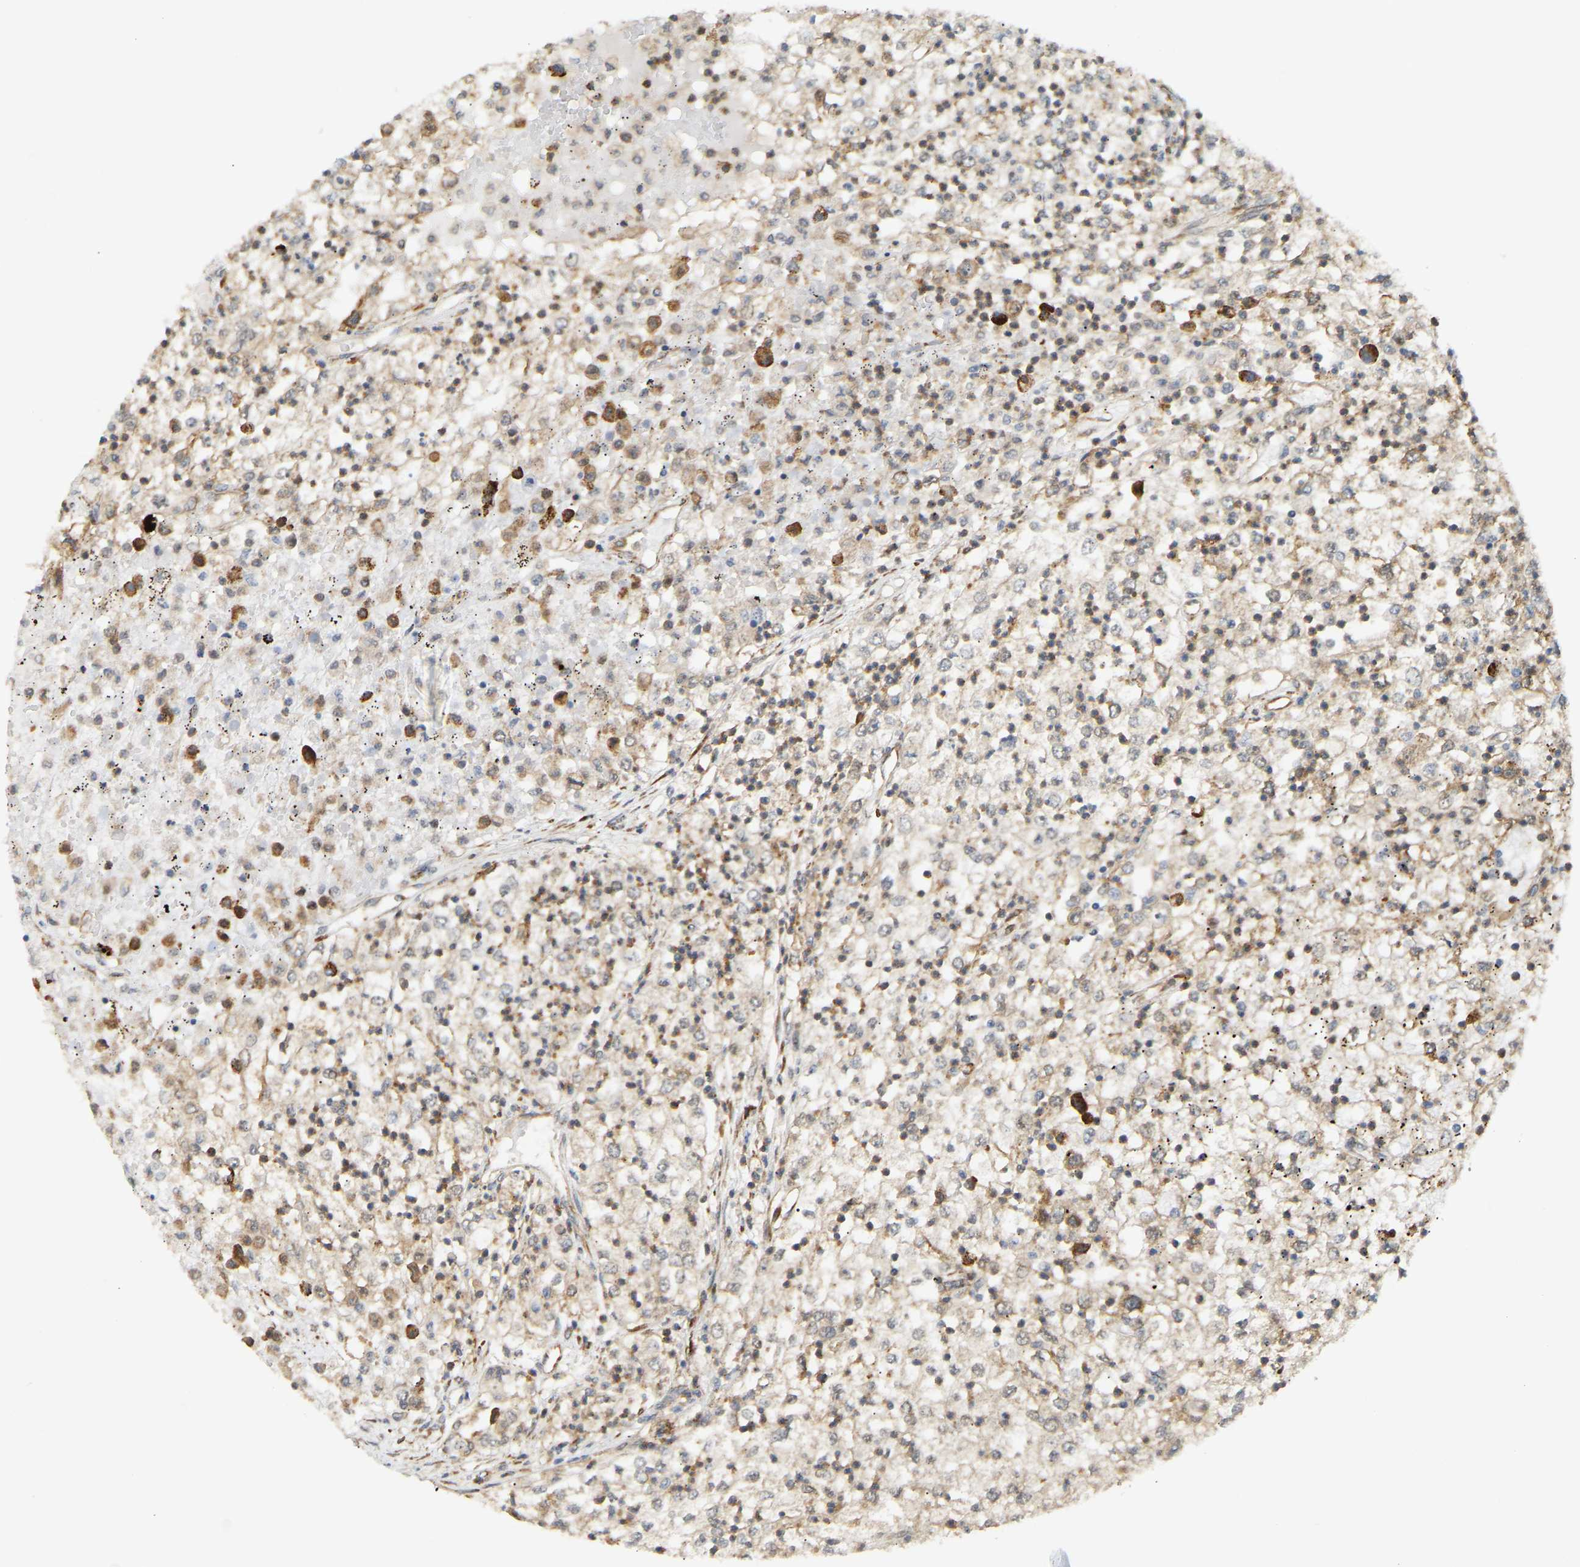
{"staining": {"intensity": "negative", "quantity": "none", "location": "none"}, "tissue": "renal cancer", "cell_type": "Tumor cells", "image_type": "cancer", "snomed": [{"axis": "morphology", "description": "Adenocarcinoma, NOS"}, {"axis": "topography", "description": "Kidney"}], "caption": "A photomicrograph of human renal adenocarcinoma is negative for staining in tumor cells. The staining was performed using DAB to visualize the protein expression in brown, while the nuclei were stained in blue with hematoxylin (Magnification: 20x).", "gene": "PLCG2", "patient": {"sex": "female", "age": 54}}